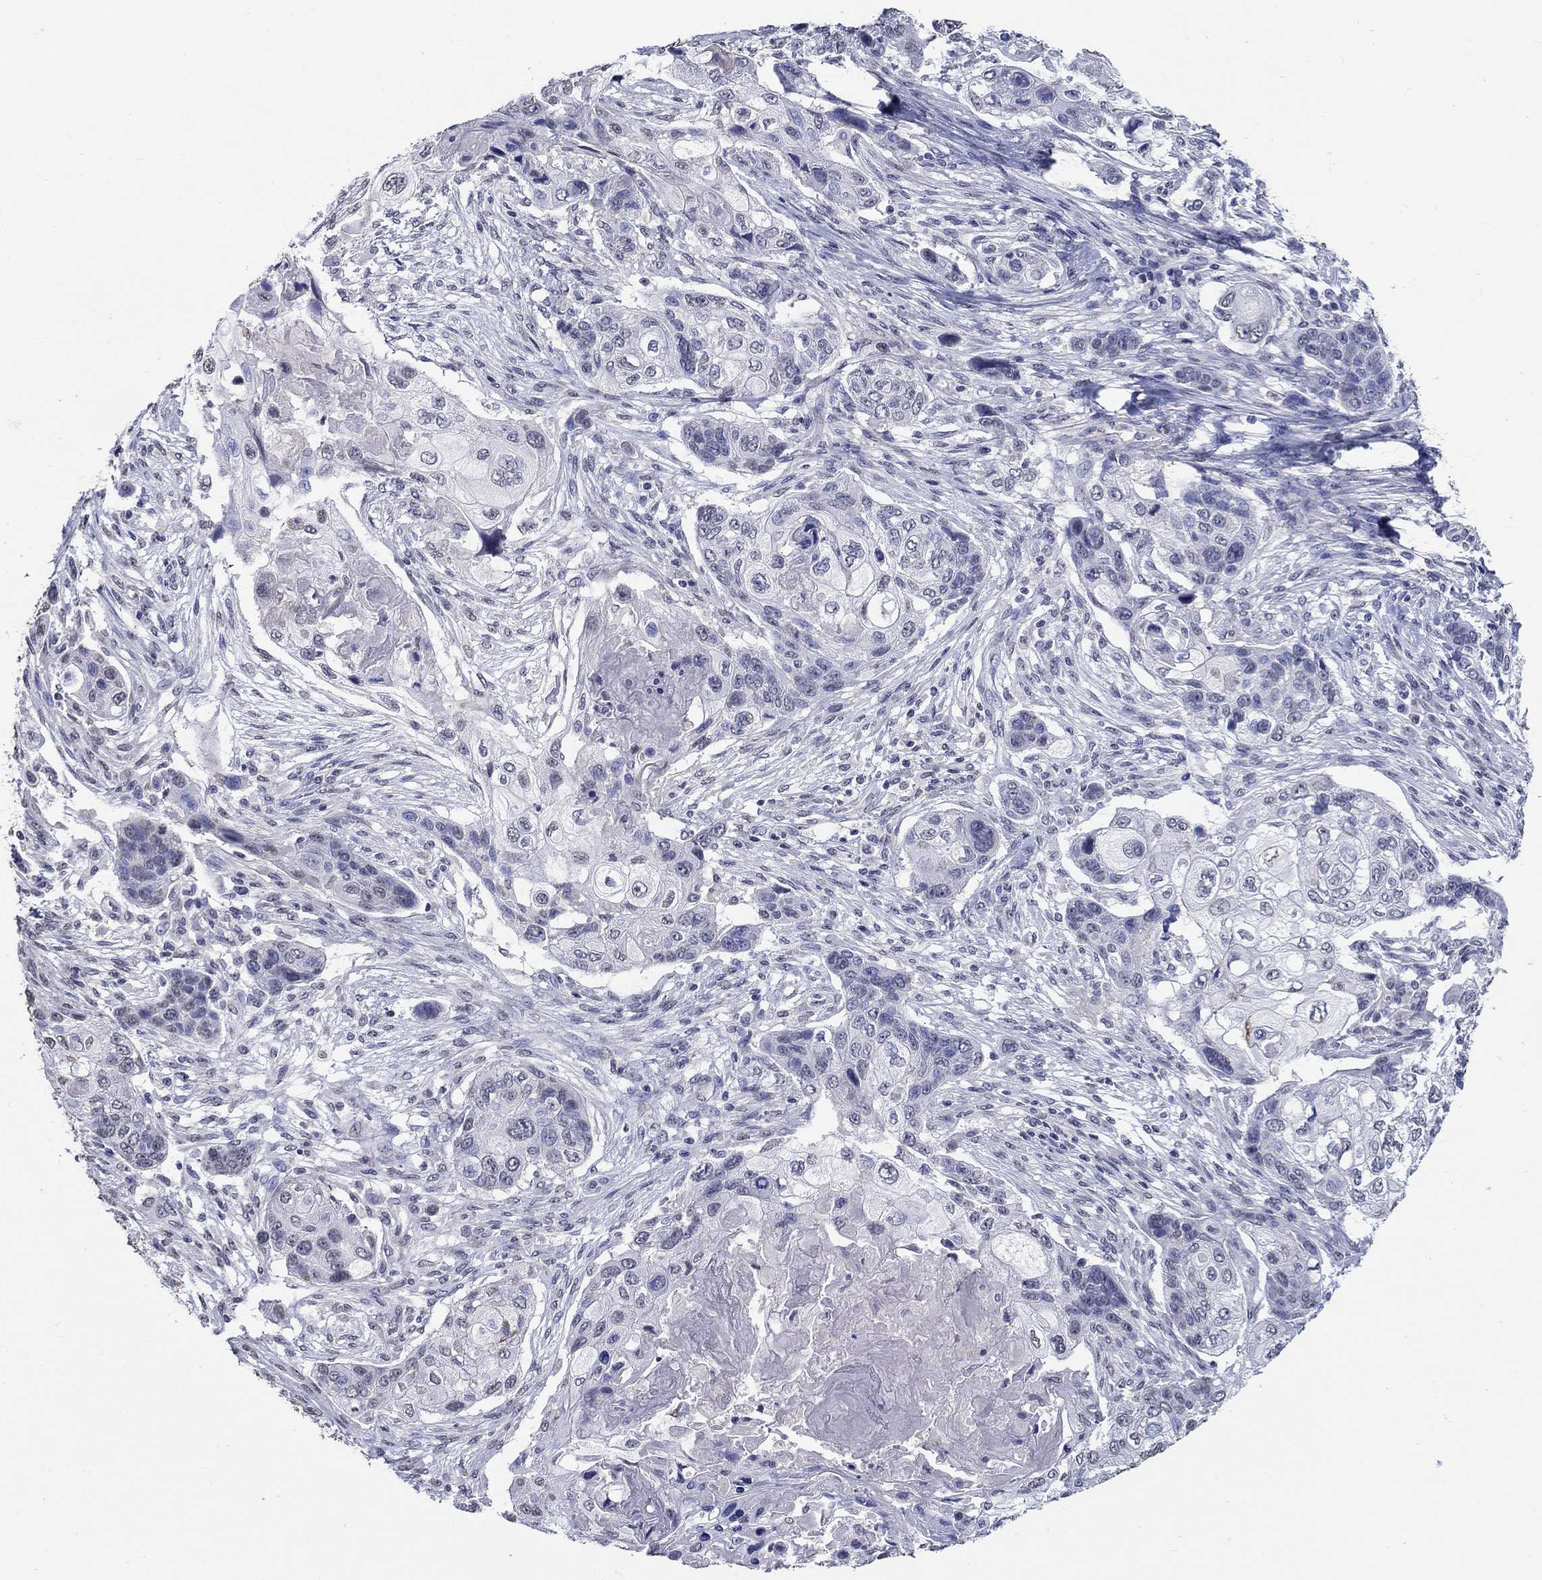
{"staining": {"intensity": "negative", "quantity": "none", "location": "none"}, "tissue": "lung cancer", "cell_type": "Tumor cells", "image_type": "cancer", "snomed": [{"axis": "morphology", "description": "Normal tissue, NOS"}, {"axis": "morphology", "description": "Squamous cell carcinoma, NOS"}, {"axis": "topography", "description": "Bronchus"}, {"axis": "topography", "description": "Lung"}], "caption": "IHC image of human lung cancer stained for a protein (brown), which reveals no positivity in tumor cells. Brightfield microscopy of immunohistochemistry stained with DAB (brown) and hematoxylin (blue), captured at high magnification.", "gene": "PDE1B", "patient": {"sex": "male", "age": 69}}